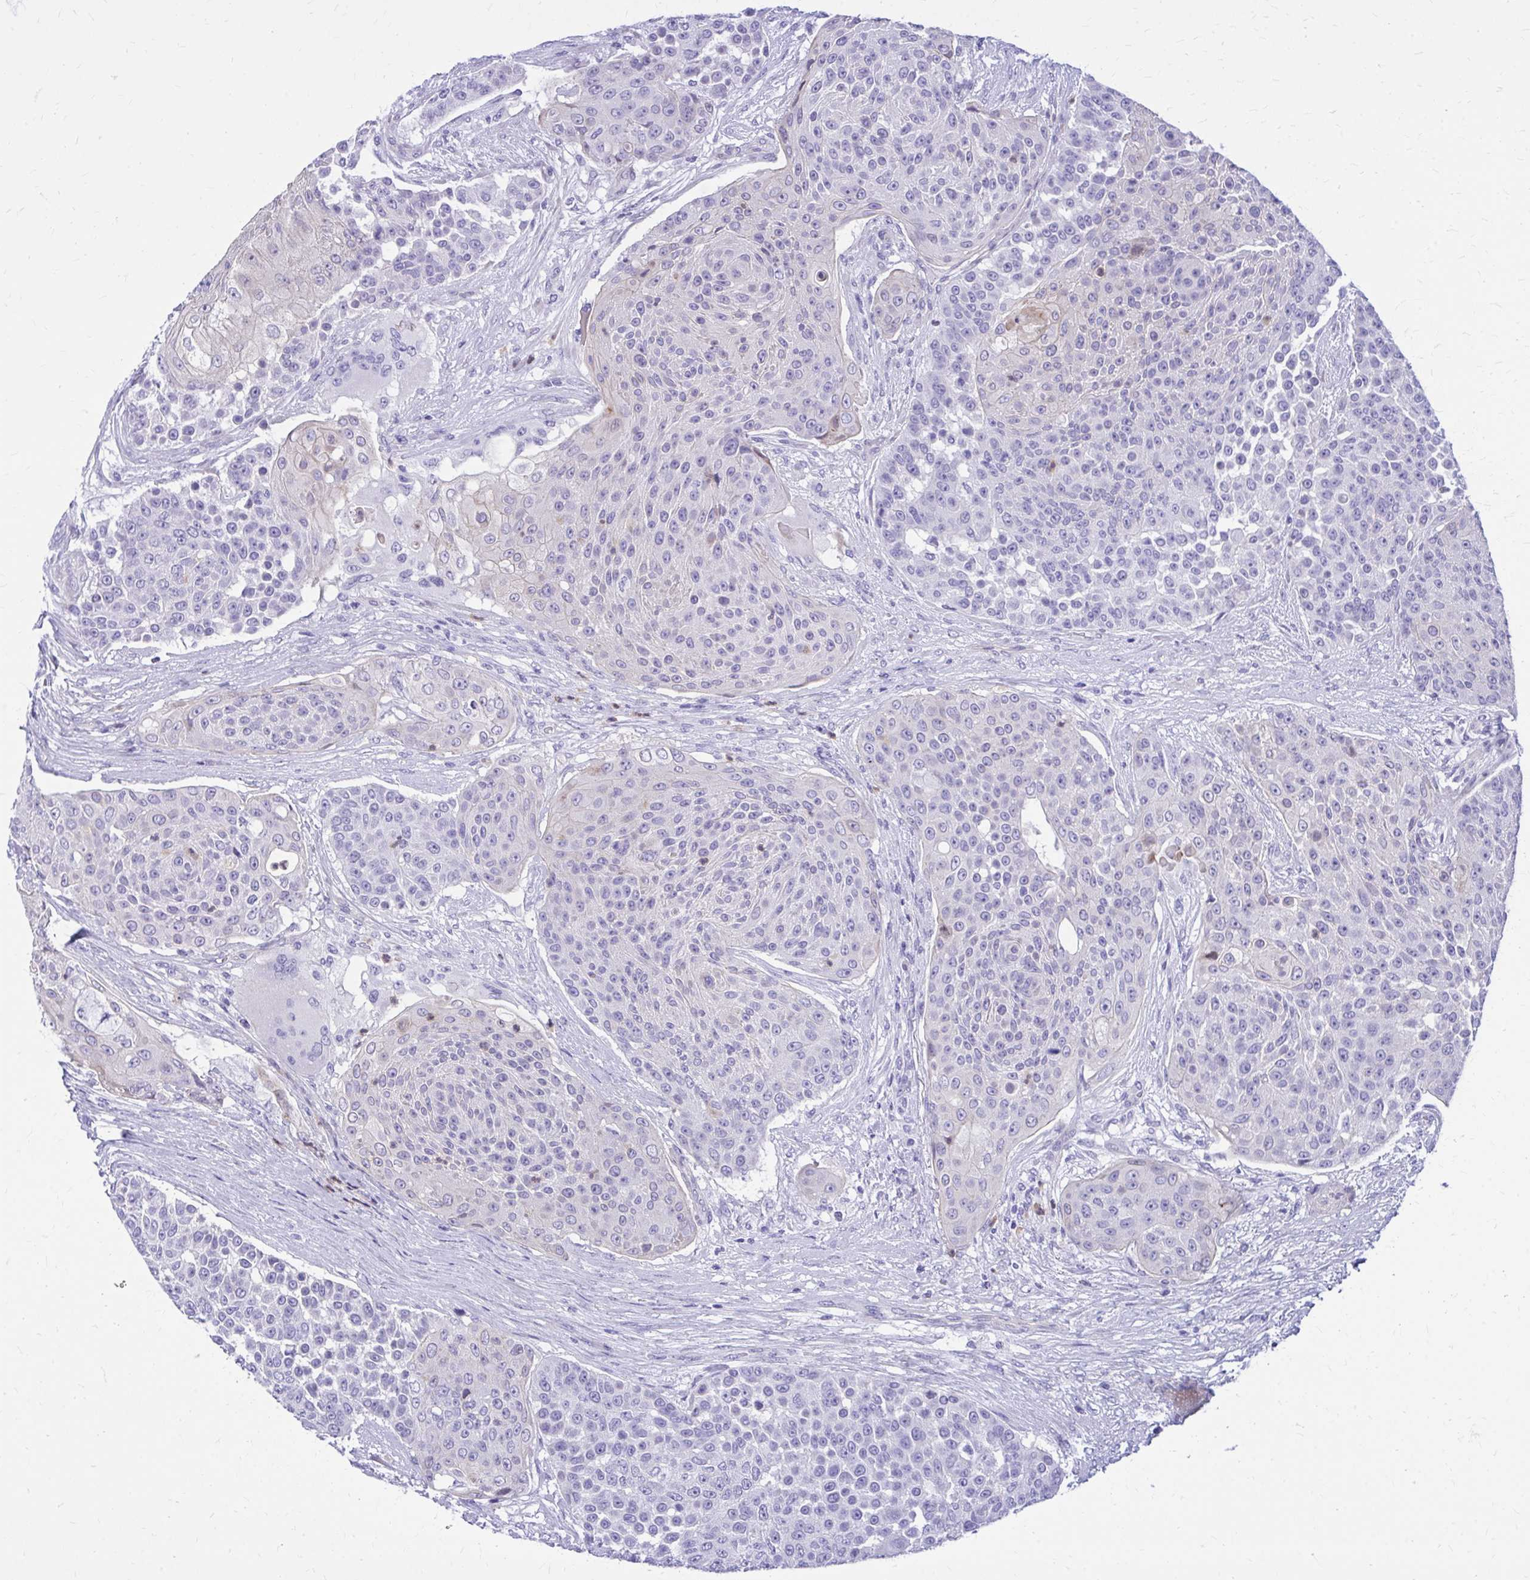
{"staining": {"intensity": "negative", "quantity": "none", "location": "none"}, "tissue": "urothelial cancer", "cell_type": "Tumor cells", "image_type": "cancer", "snomed": [{"axis": "morphology", "description": "Urothelial carcinoma, High grade"}, {"axis": "topography", "description": "Urinary bladder"}], "caption": "This is an immunohistochemistry image of human urothelial carcinoma (high-grade). There is no staining in tumor cells.", "gene": "ADAMTSL1", "patient": {"sex": "female", "age": 63}}